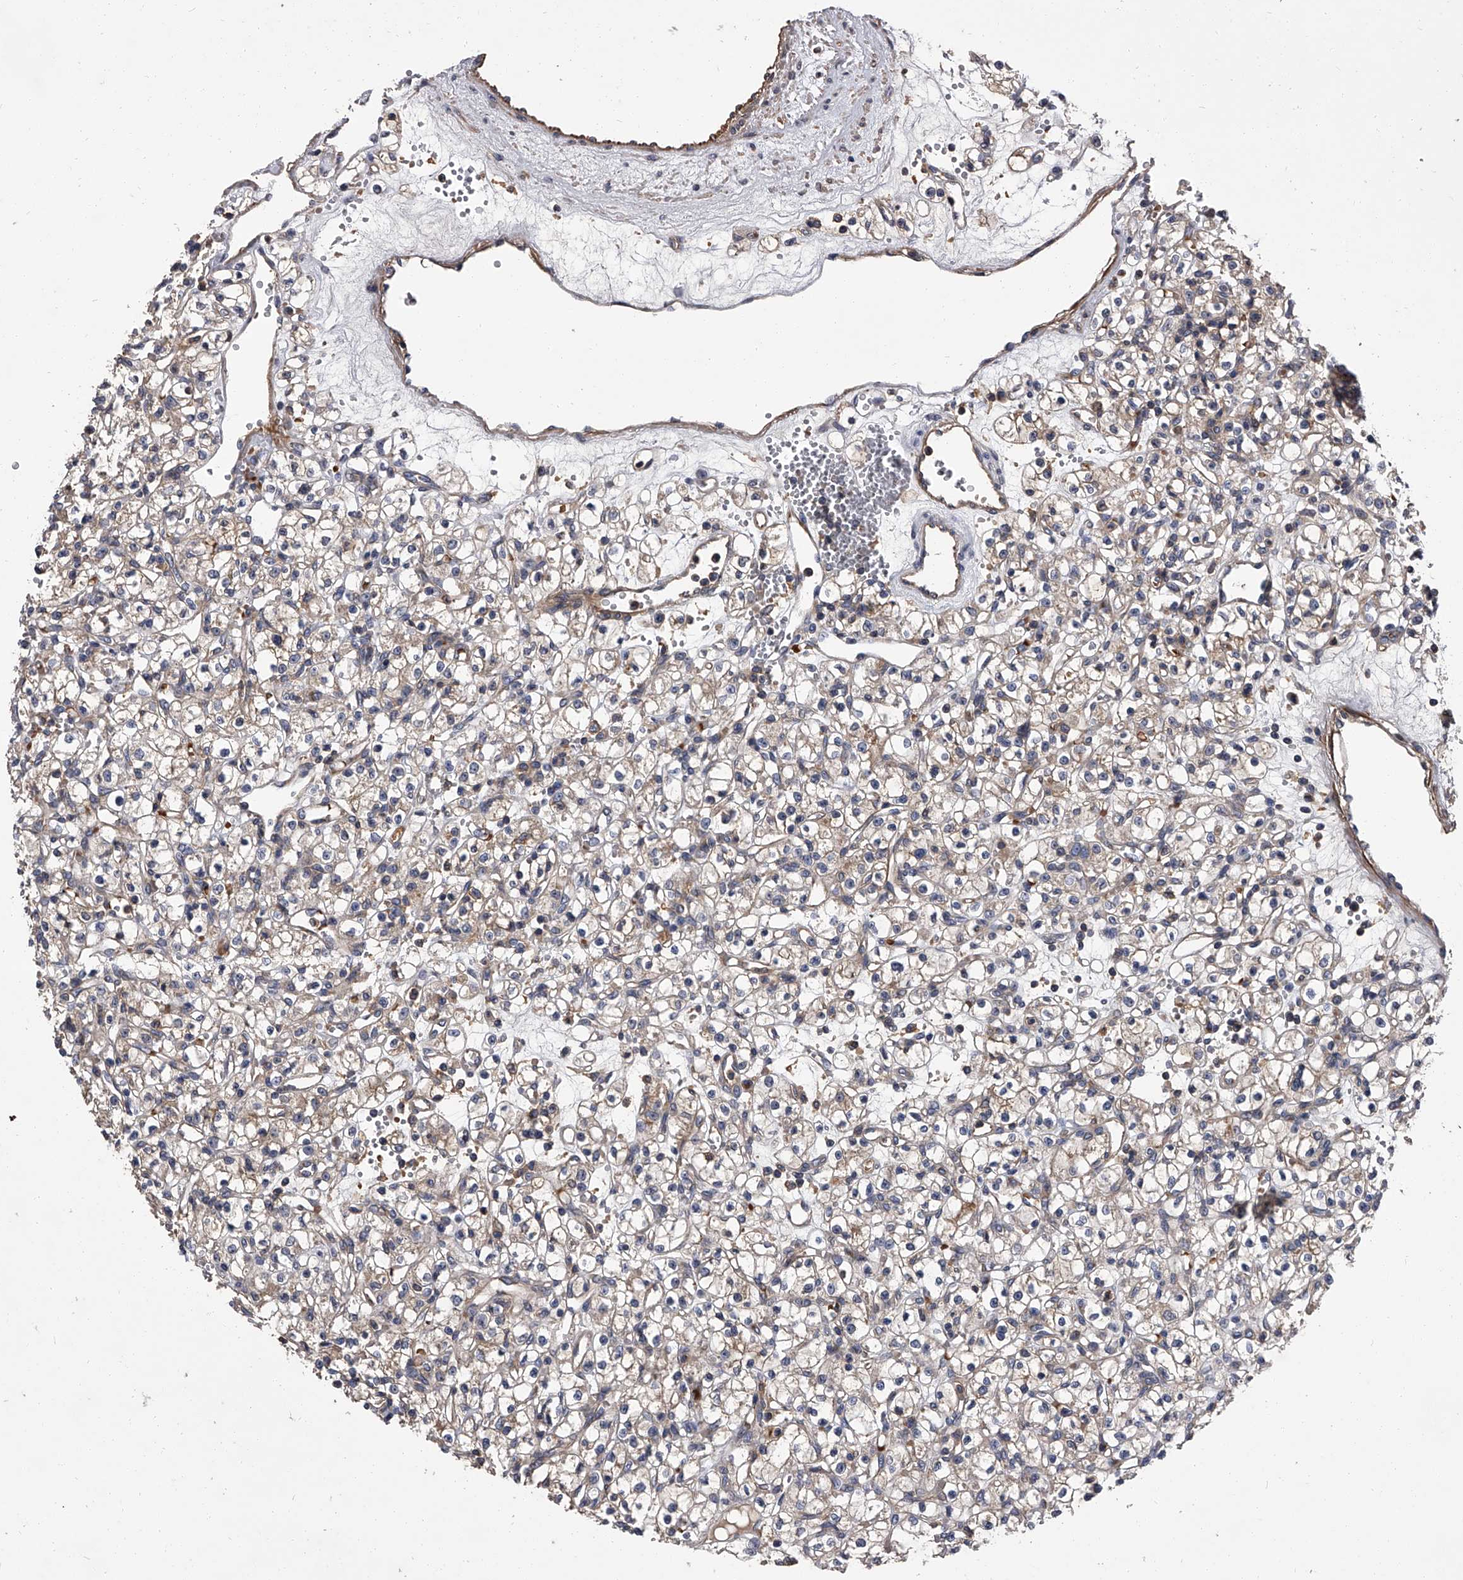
{"staining": {"intensity": "weak", "quantity": "<25%", "location": "cytoplasmic/membranous"}, "tissue": "renal cancer", "cell_type": "Tumor cells", "image_type": "cancer", "snomed": [{"axis": "morphology", "description": "Adenocarcinoma, NOS"}, {"axis": "topography", "description": "Kidney"}], "caption": "IHC photomicrograph of renal cancer (adenocarcinoma) stained for a protein (brown), which exhibits no staining in tumor cells.", "gene": "STK36", "patient": {"sex": "female", "age": 59}}